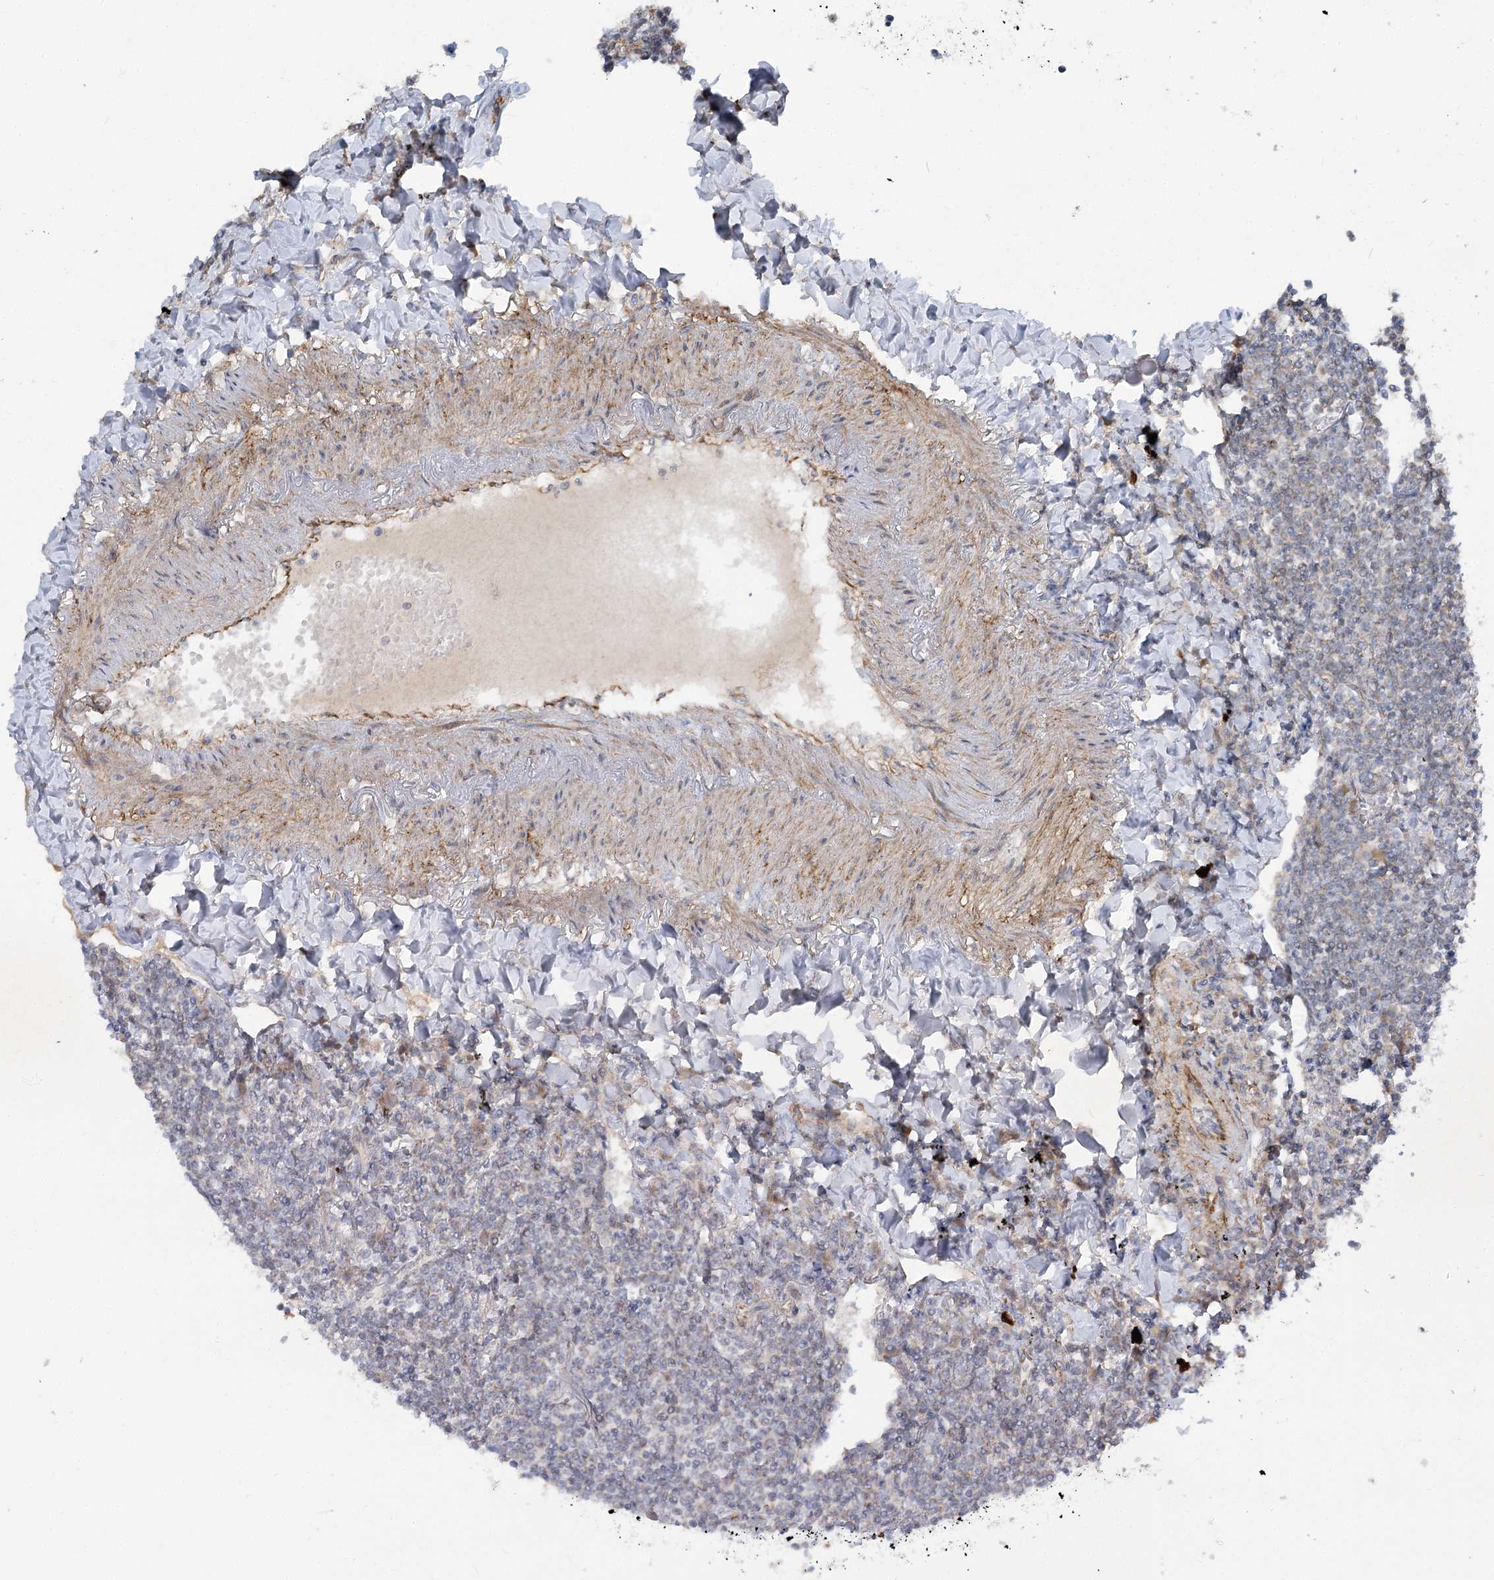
{"staining": {"intensity": "negative", "quantity": "none", "location": "none"}, "tissue": "lymphoma", "cell_type": "Tumor cells", "image_type": "cancer", "snomed": [{"axis": "morphology", "description": "Malignant lymphoma, non-Hodgkin's type, Low grade"}, {"axis": "topography", "description": "Lung"}], "caption": "A micrograph of malignant lymphoma, non-Hodgkin's type (low-grade) stained for a protein shows no brown staining in tumor cells.", "gene": "KIAA0825", "patient": {"sex": "female", "age": 71}}